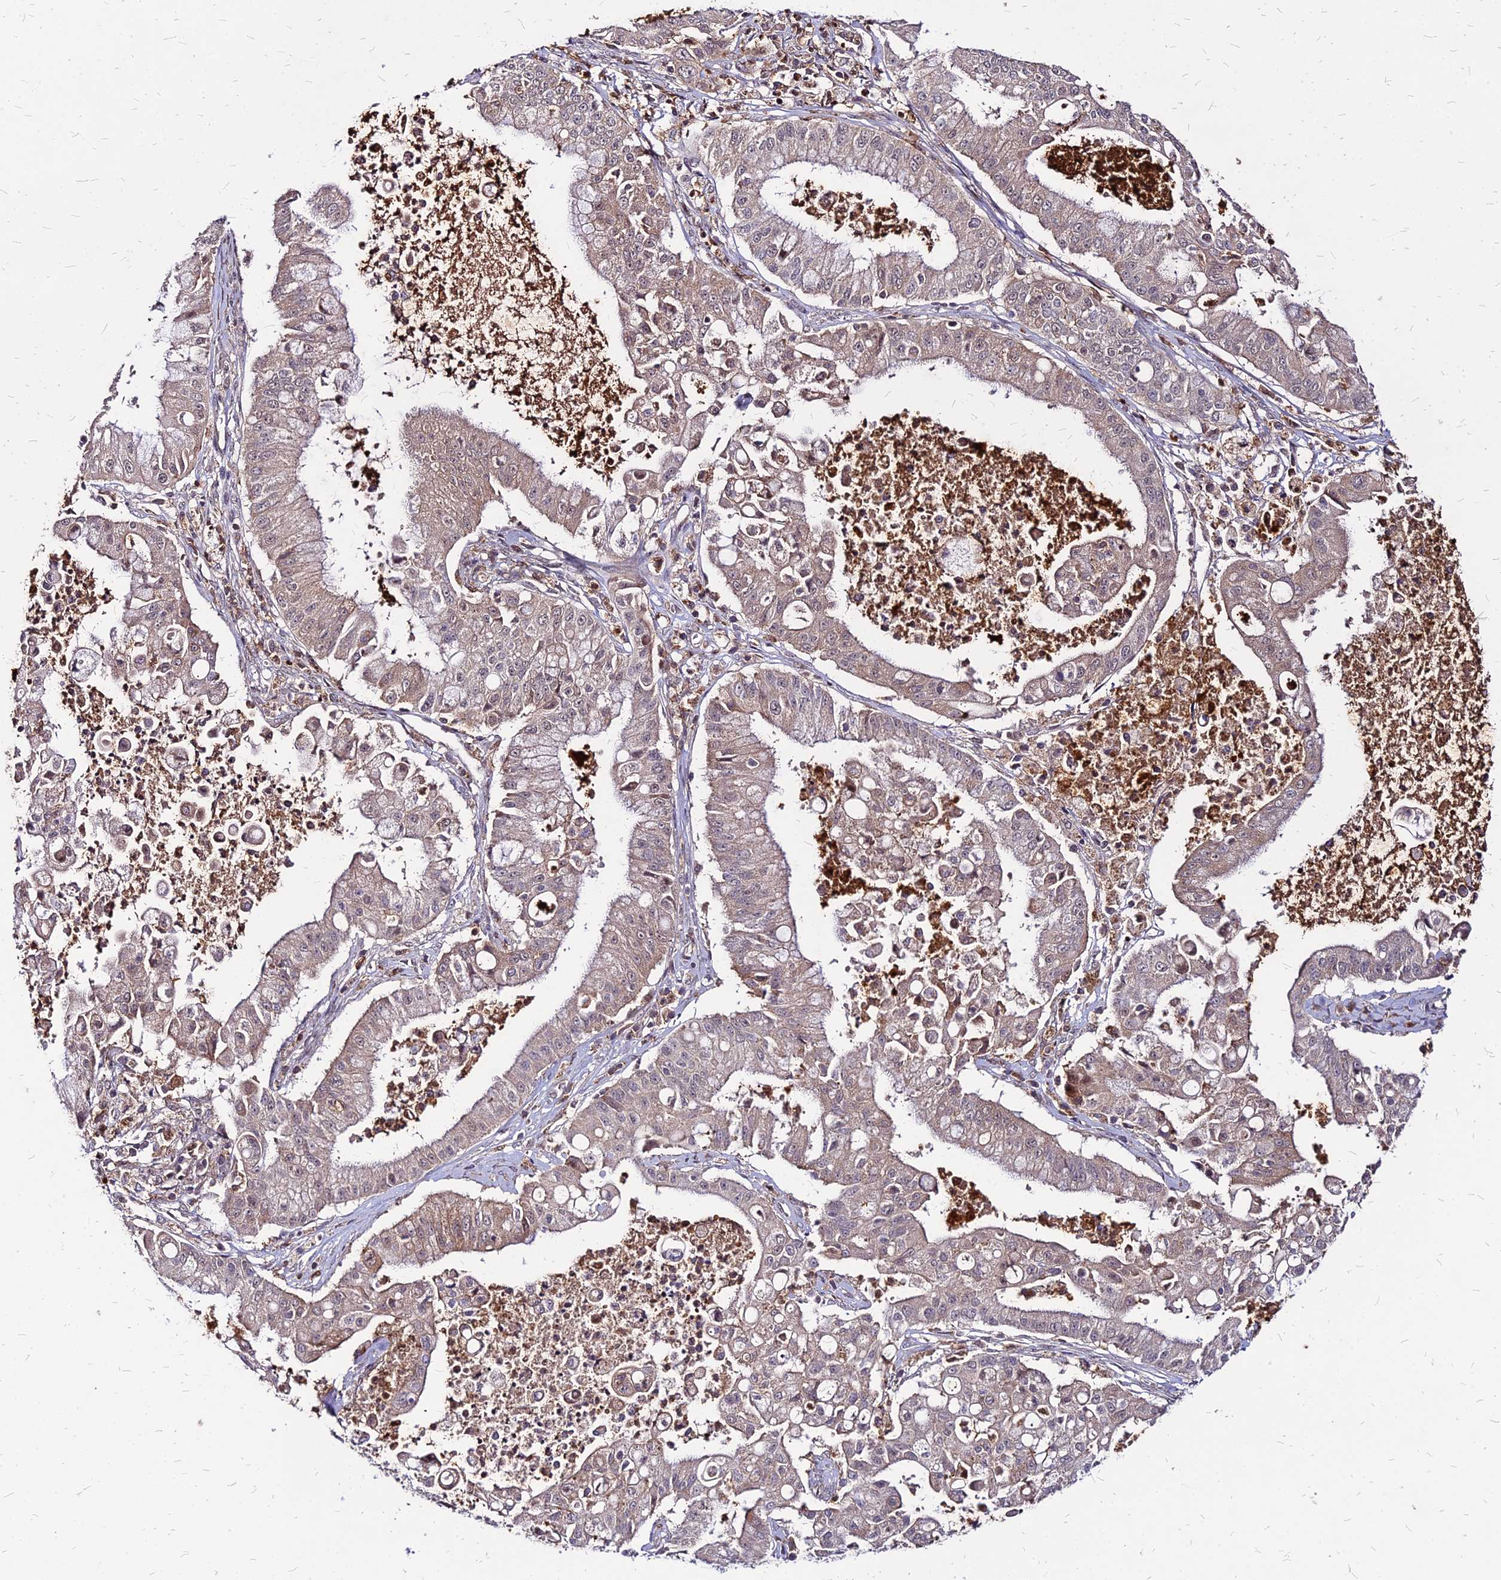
{"staining": {"intensity": "moderate", "quantity": "25%-75%", "location": "cytoplasmic/membranous"}, "tissue": "ovarian cancer", "cell_type": "Tumor cells", "image_type": "cancer", "snomed": [{"axis": "morphology", "description": "Cystadenocarcinoma, mucinous, NOS"}, {"axis": "topography", "description": "Ovary"}], "caption": "This is an image of IHC staining of mucinous cystadenocarcinoma (ovarian), which shows moderate expression in the cytoplasmic/membranous of tumor cells.", "gene": "APBA3", "patient": {"sex": "female", "age": 70}}